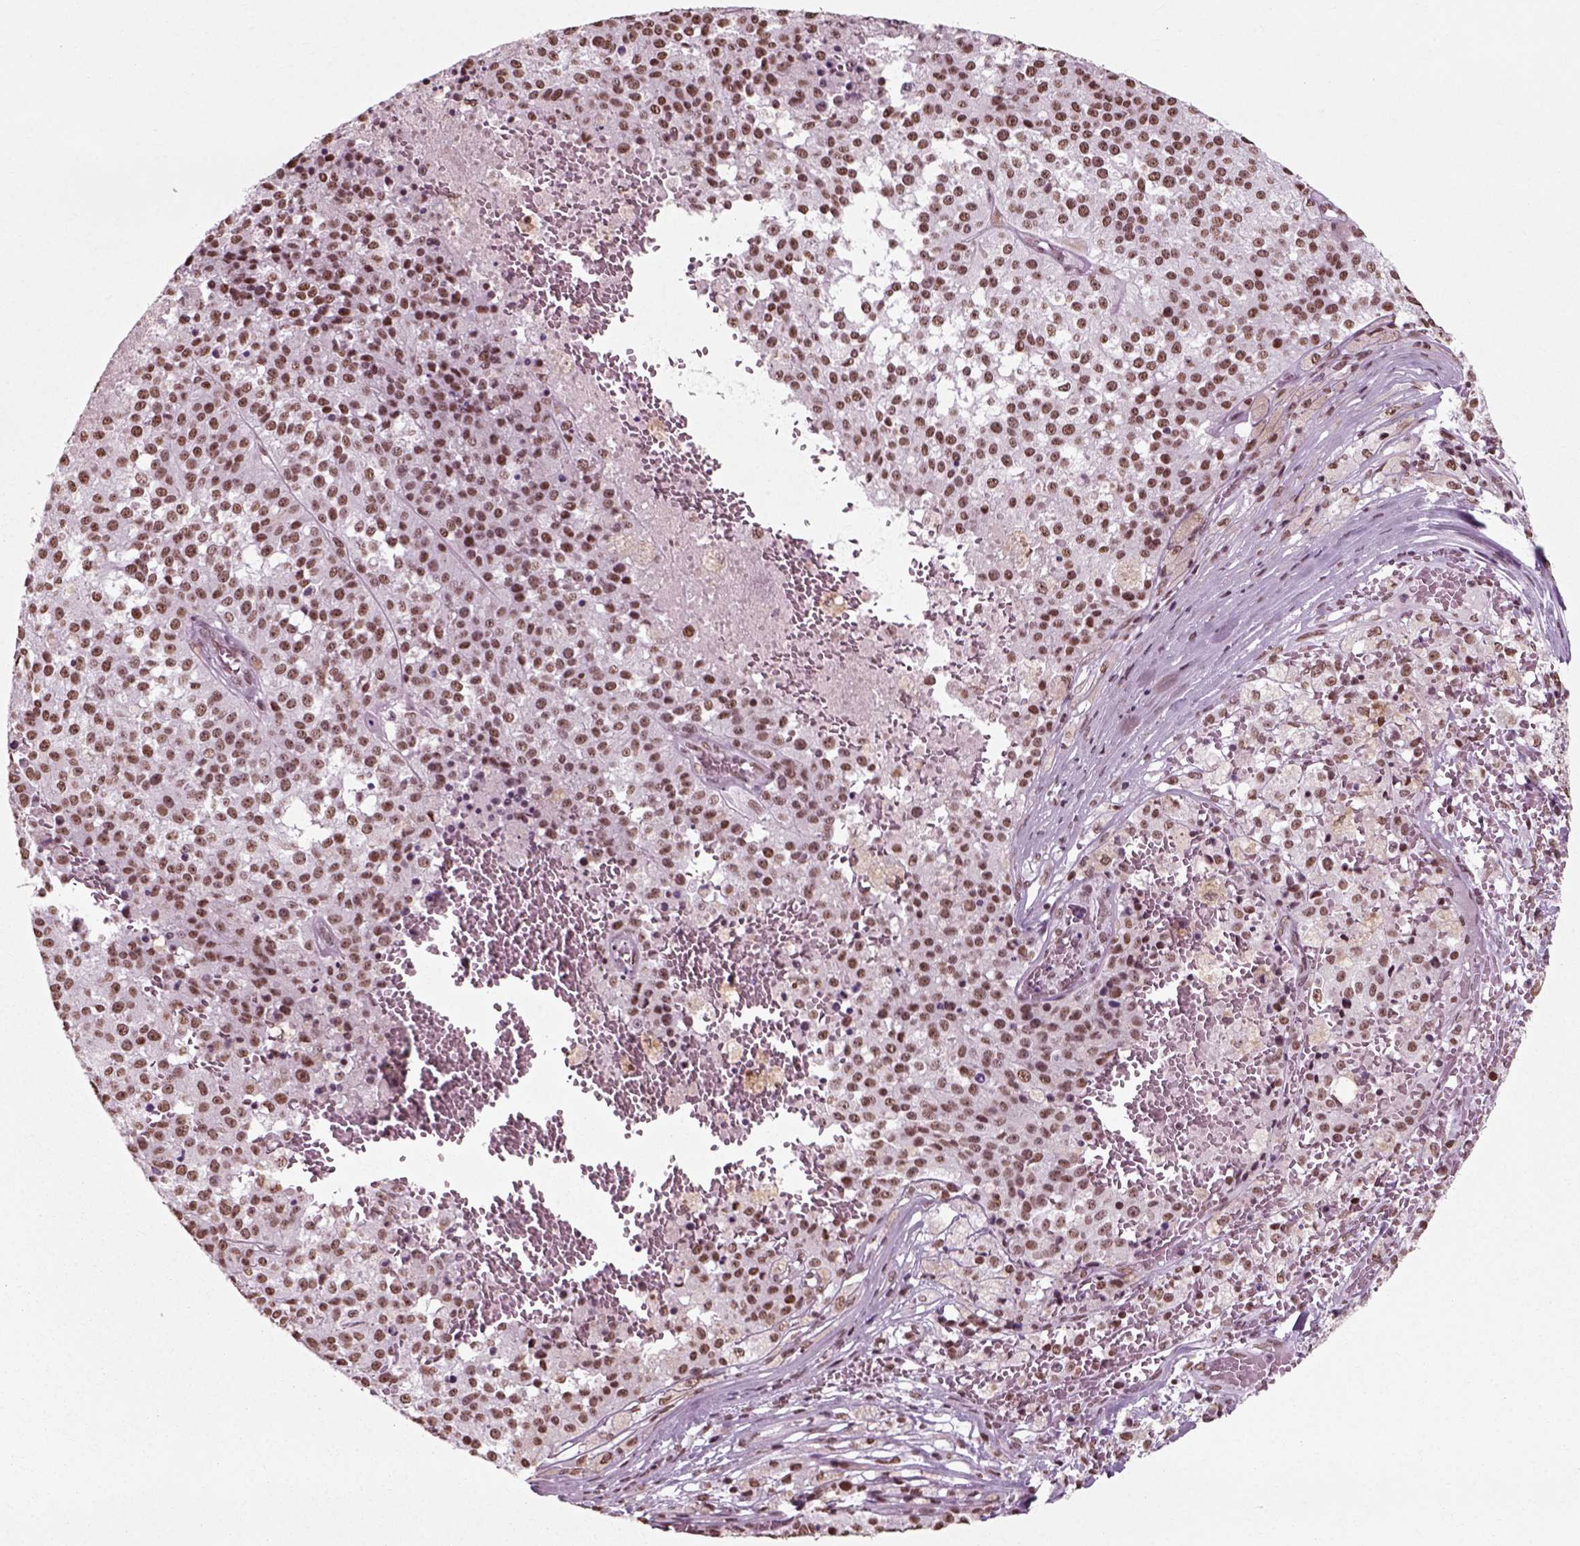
{"staining": {"intensity": "moderate", "quantity": ">75%", "location": "nuclear"}, "tissue": "melanoma", "cell_type": "Tumor cells", "image_type": "cancer", "snomed": [{"axis": "morphology", "description": "Malignant melanoma, Metastatic site"}, {"axis": "topography", "description": "Lymph node"}], "caption": "Moderate nuclear protein staining is appreciated in approximately >75% of tumor cells in malignant melanoma (metastatic site).", "gene": "POLR1H", "patient": {"sex": "female", "age": 64}}